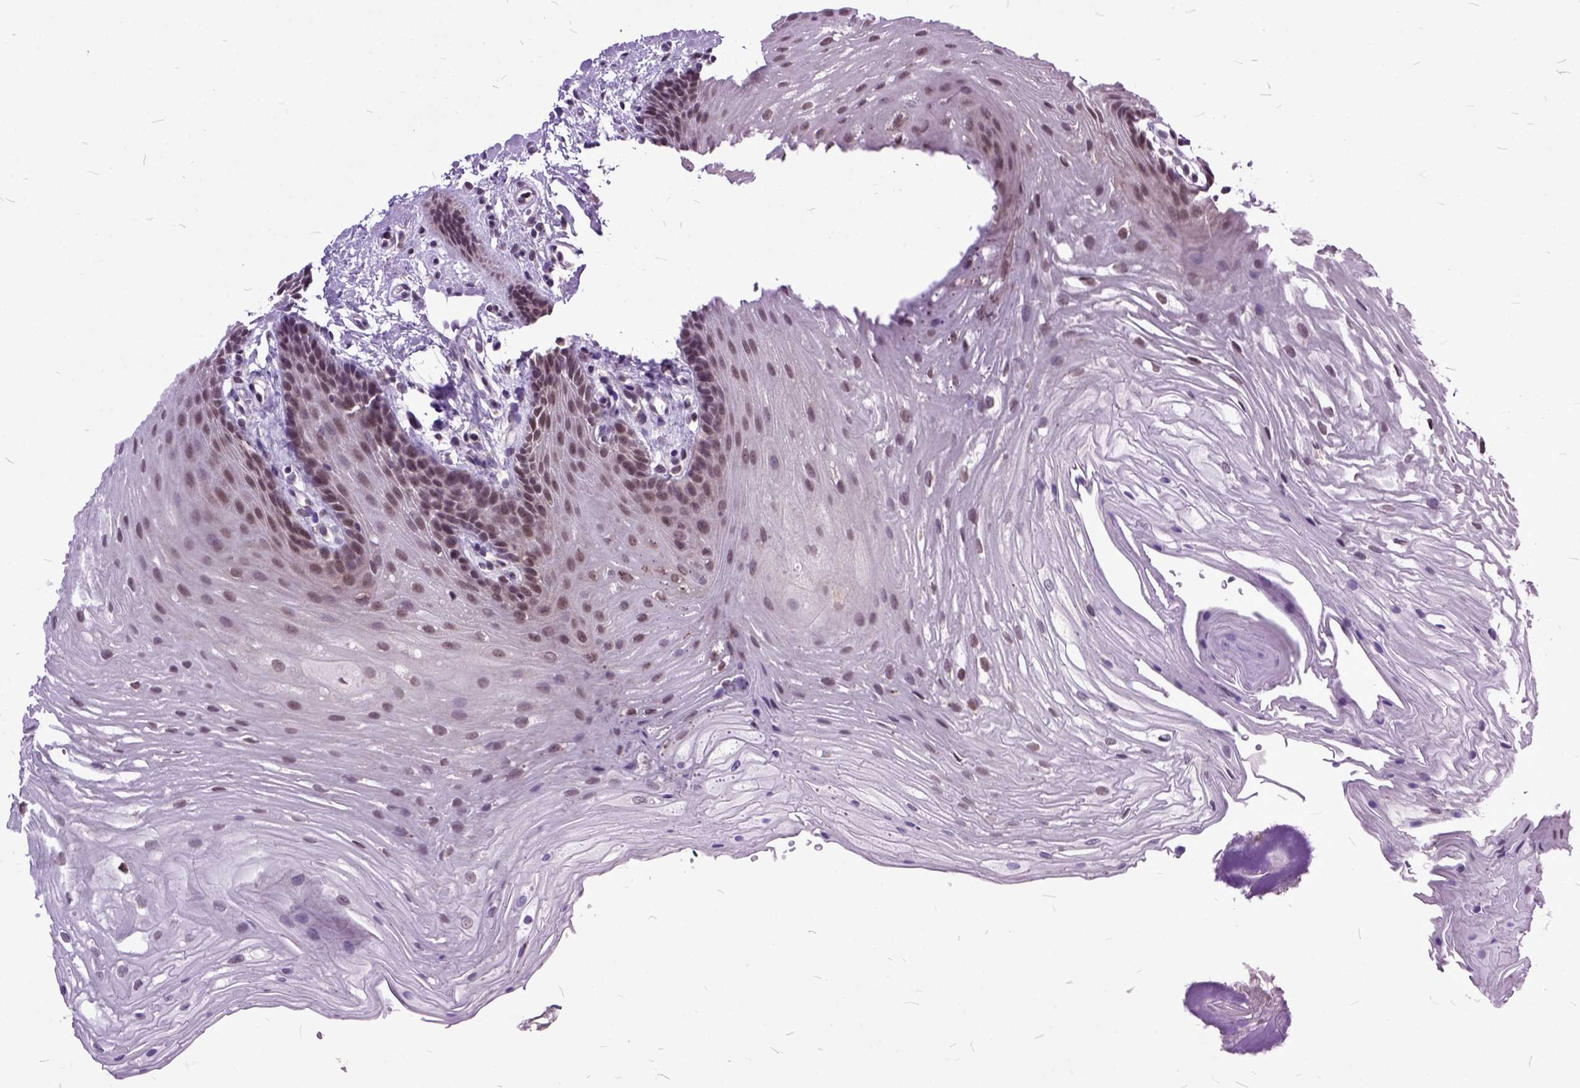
{"staining": {"intensity": "moderate", "quantity": ">75%", "location": "nuclear"}, "tissue": "oral mucosa", "cell_type": "Squamous epithelial cells", "image_type": "normal", "snomed": [{"axis": "morphology", "description": "Normal tissue, NOS"}, {"axis": "morphology", "description": "Squamous cell carcinoma, NOS"}, {"axis": "topography", "description": "Oral tissue"}, {"axis": "topography", "description": "Tounge, NOS"}, {"axis": "topography", "description": "Head-Neck"}], "caption": "This is a micrograph of immunohistochemistry staining of benign oral mucosa, which shows moderate positivity in the nuclear of squamous epithelial cells.", "gene": "ORC5", "patient": {"sex": "male", "age": 62}}